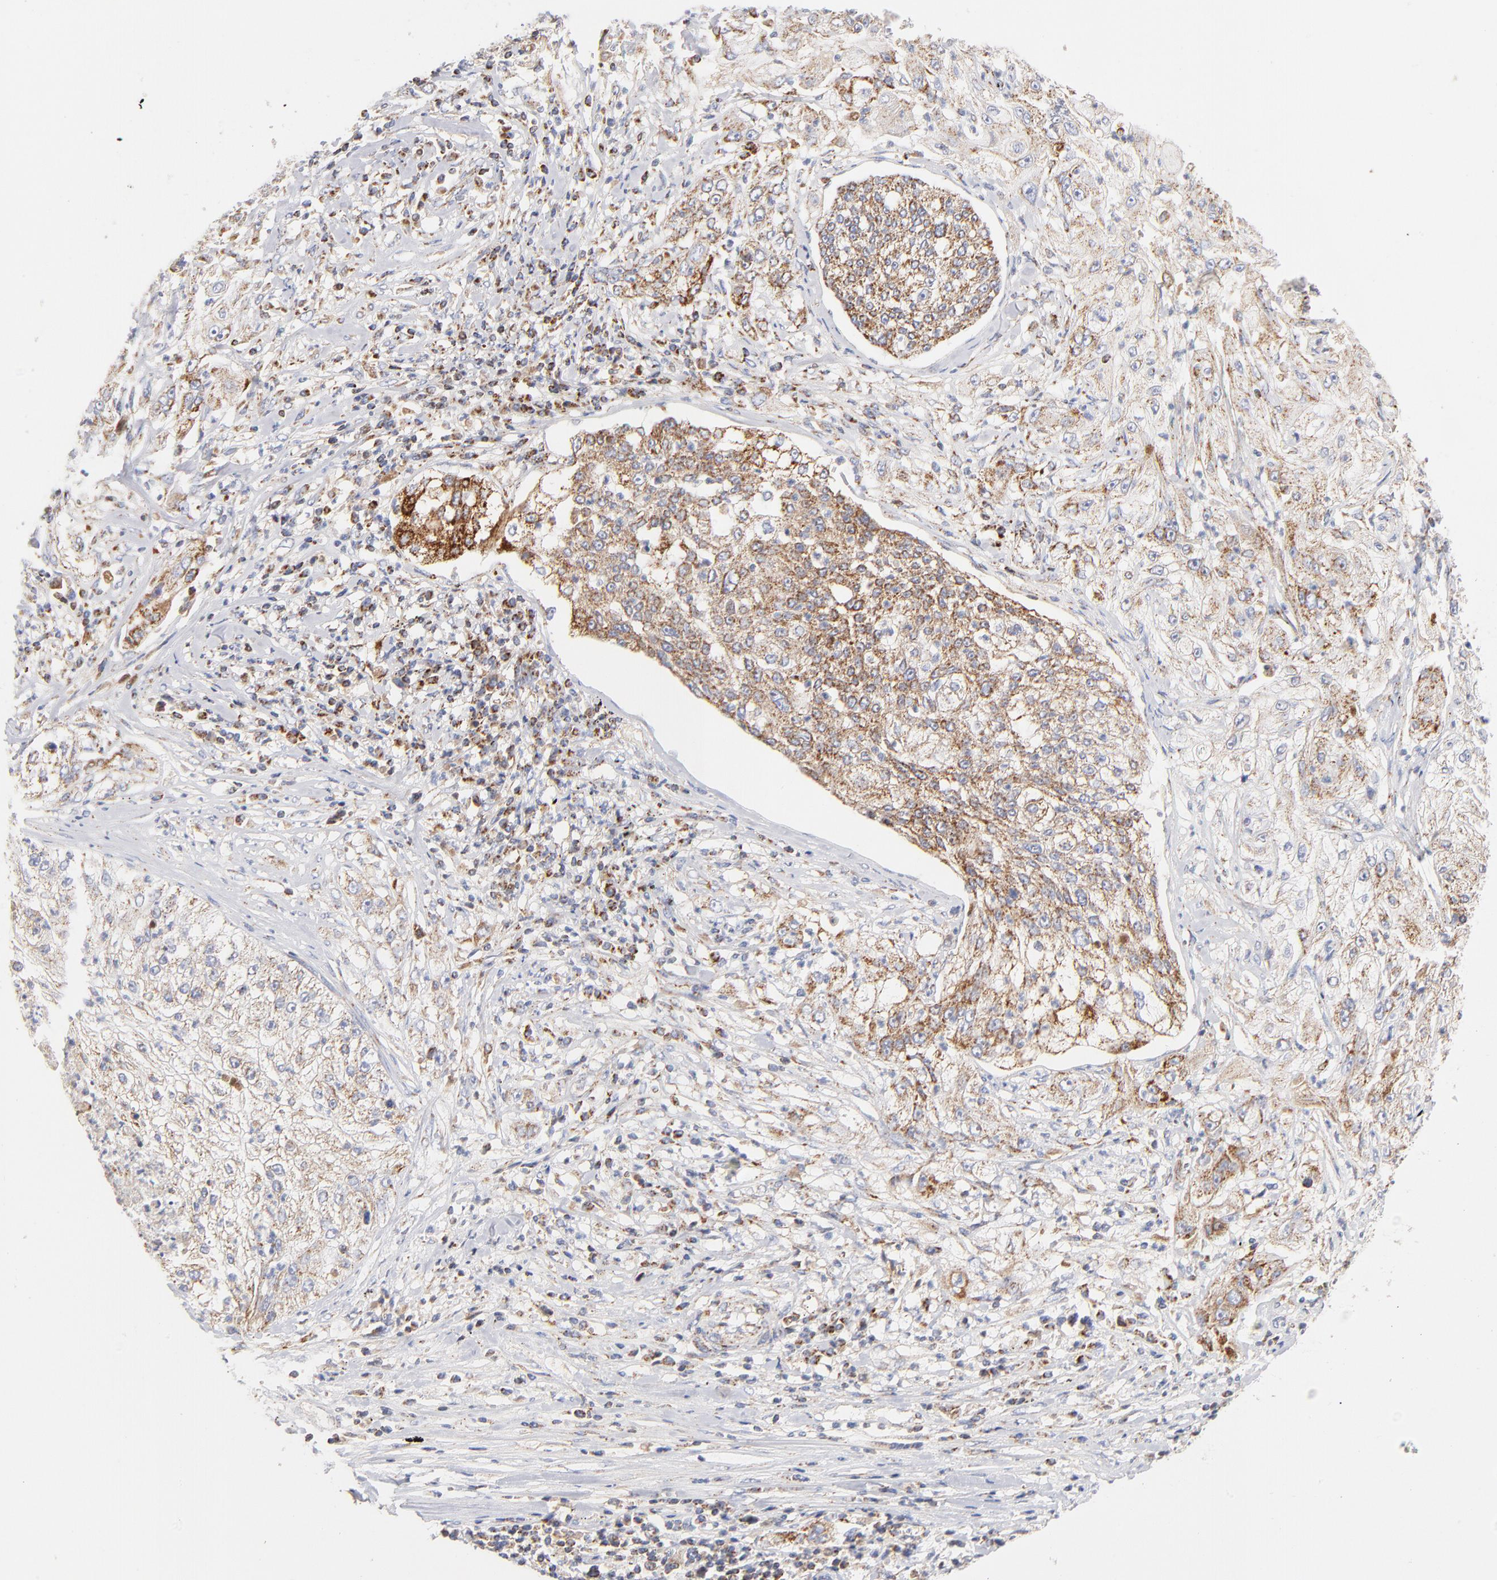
{"staining": {"intensity": "moderate", "quantity": "25%-75%", "location": "cytoplasmic/membranous"}, "tissue": "lung cancer", "cell_type": "Tumor cells", "image_type": "cancer", "snomed": [{"axis": "morphology", "description": "Inflammation, NOS"}, {"axis": "morphology", "description": "Squamous cell carcinoma, NOS"}, {"axis": "topography", "description": "Lymph node"}, {"axis": "topography", "description": "Soft tissue"}, {"axis": "topography", "description": "Lung"}], "caption": "Immunohistochemical staining of squamous cell carcinoma (lung) exhibits medium levels of moderate cytoplasmic/membranous protein expression in about 25%-75% of tumor cells.", "gene": "DLAT", "patient": {"sex": "male", "age": 66}}